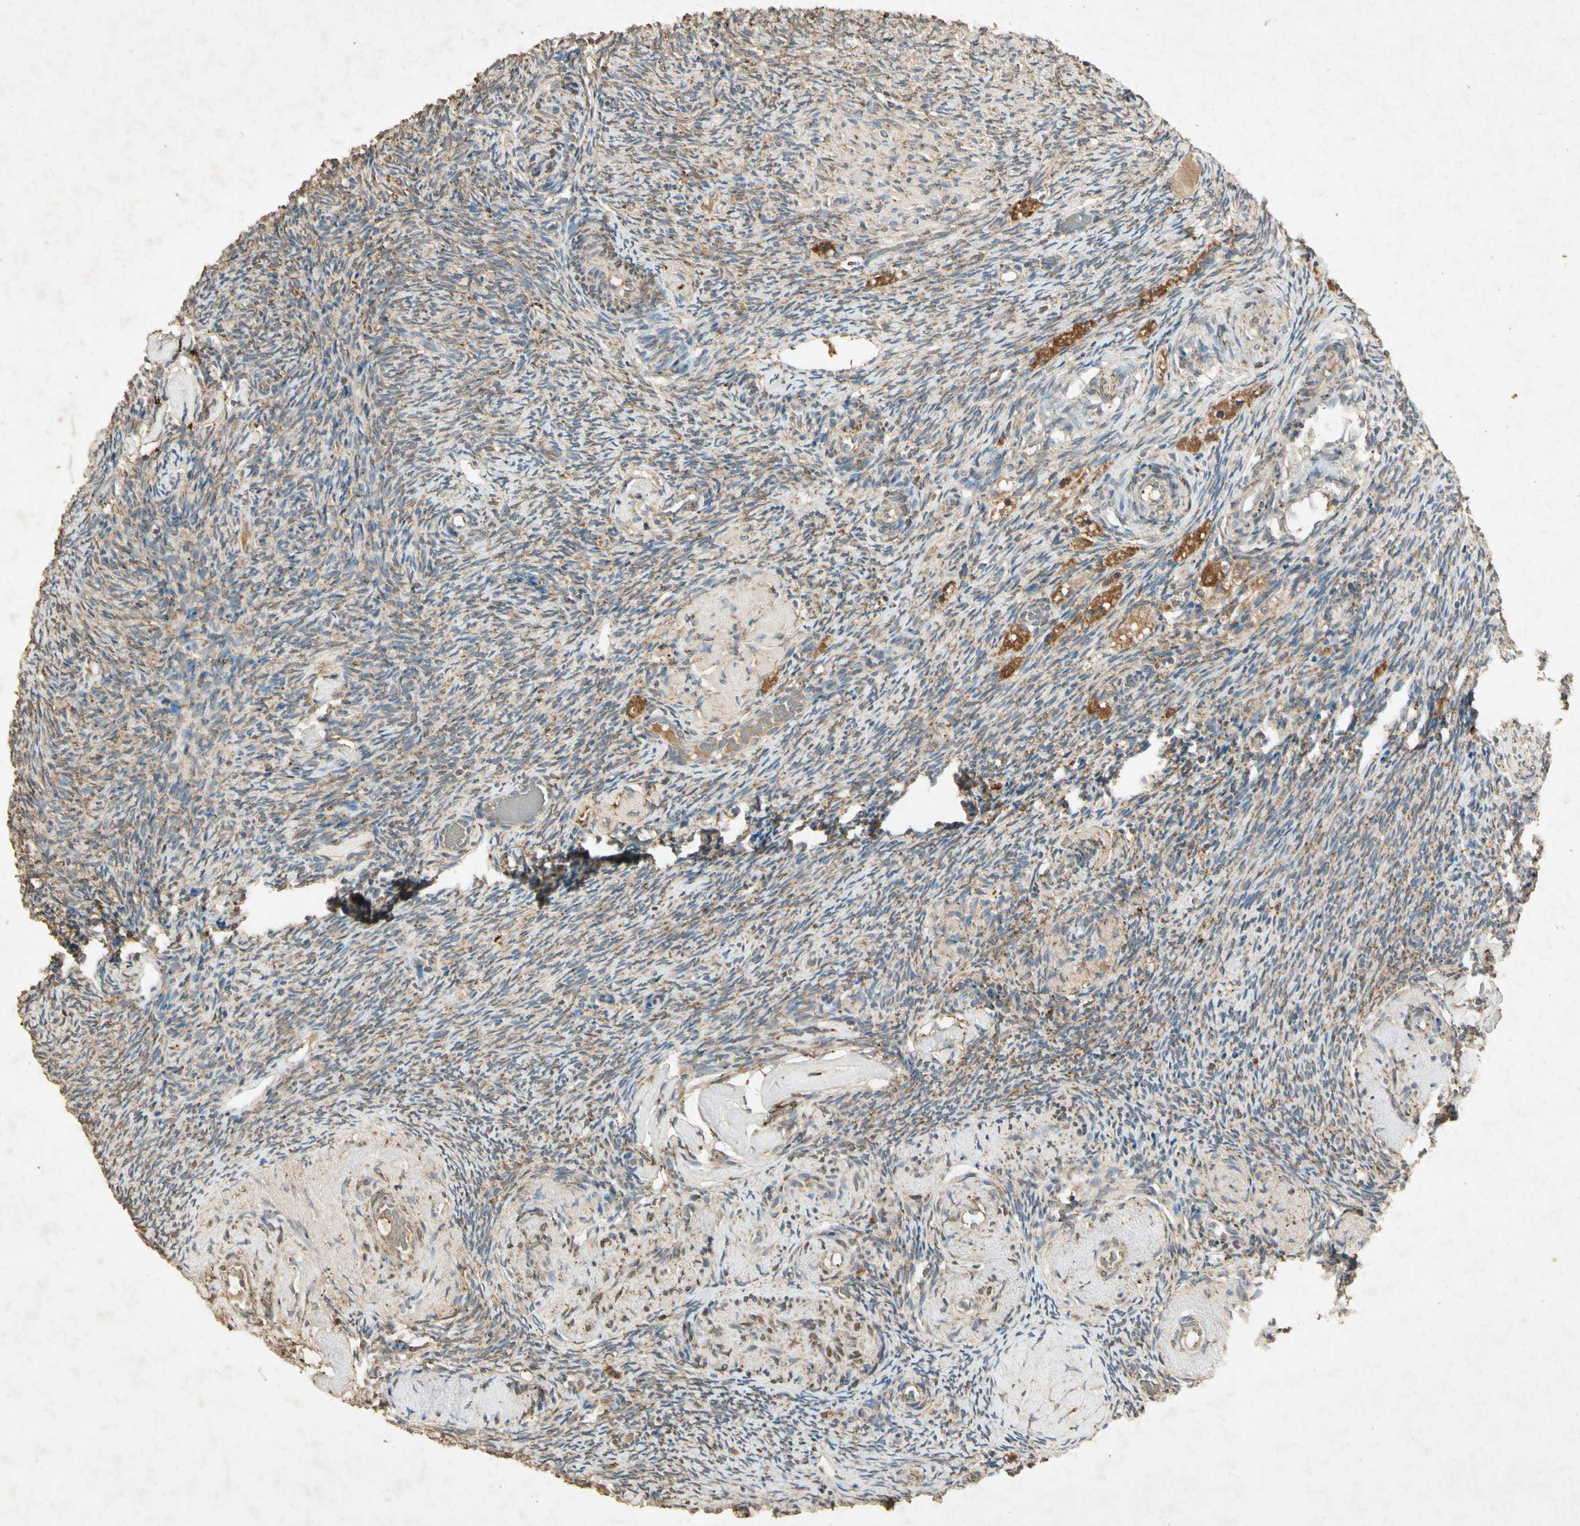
{"staining": {"intensity": "weak", "quantity": "25%-75%", "location": "cytoplasmic/membranous"}, "tissue": "ovary", "cell_type": "Ovarian stroma cells", "image_type": "normal", "snomed": [{"axis": "morphology", "description": "Normal tissue, NOS"}, {"axis": "topography", "description": "Ovary"}], "caption": "High-magnification brightfield microscopy of benign ovary stained with DAB (3,3'-diaminobenzidine) (brown) and counterstained with hematoxylin (blue). ovarian stroma cells exhibit weak cytoplasmic/membranous positivity is seen in about25%-75% of cells.", "gene": "MSRB1", "patient": {"sex": "female", "age": 60}}